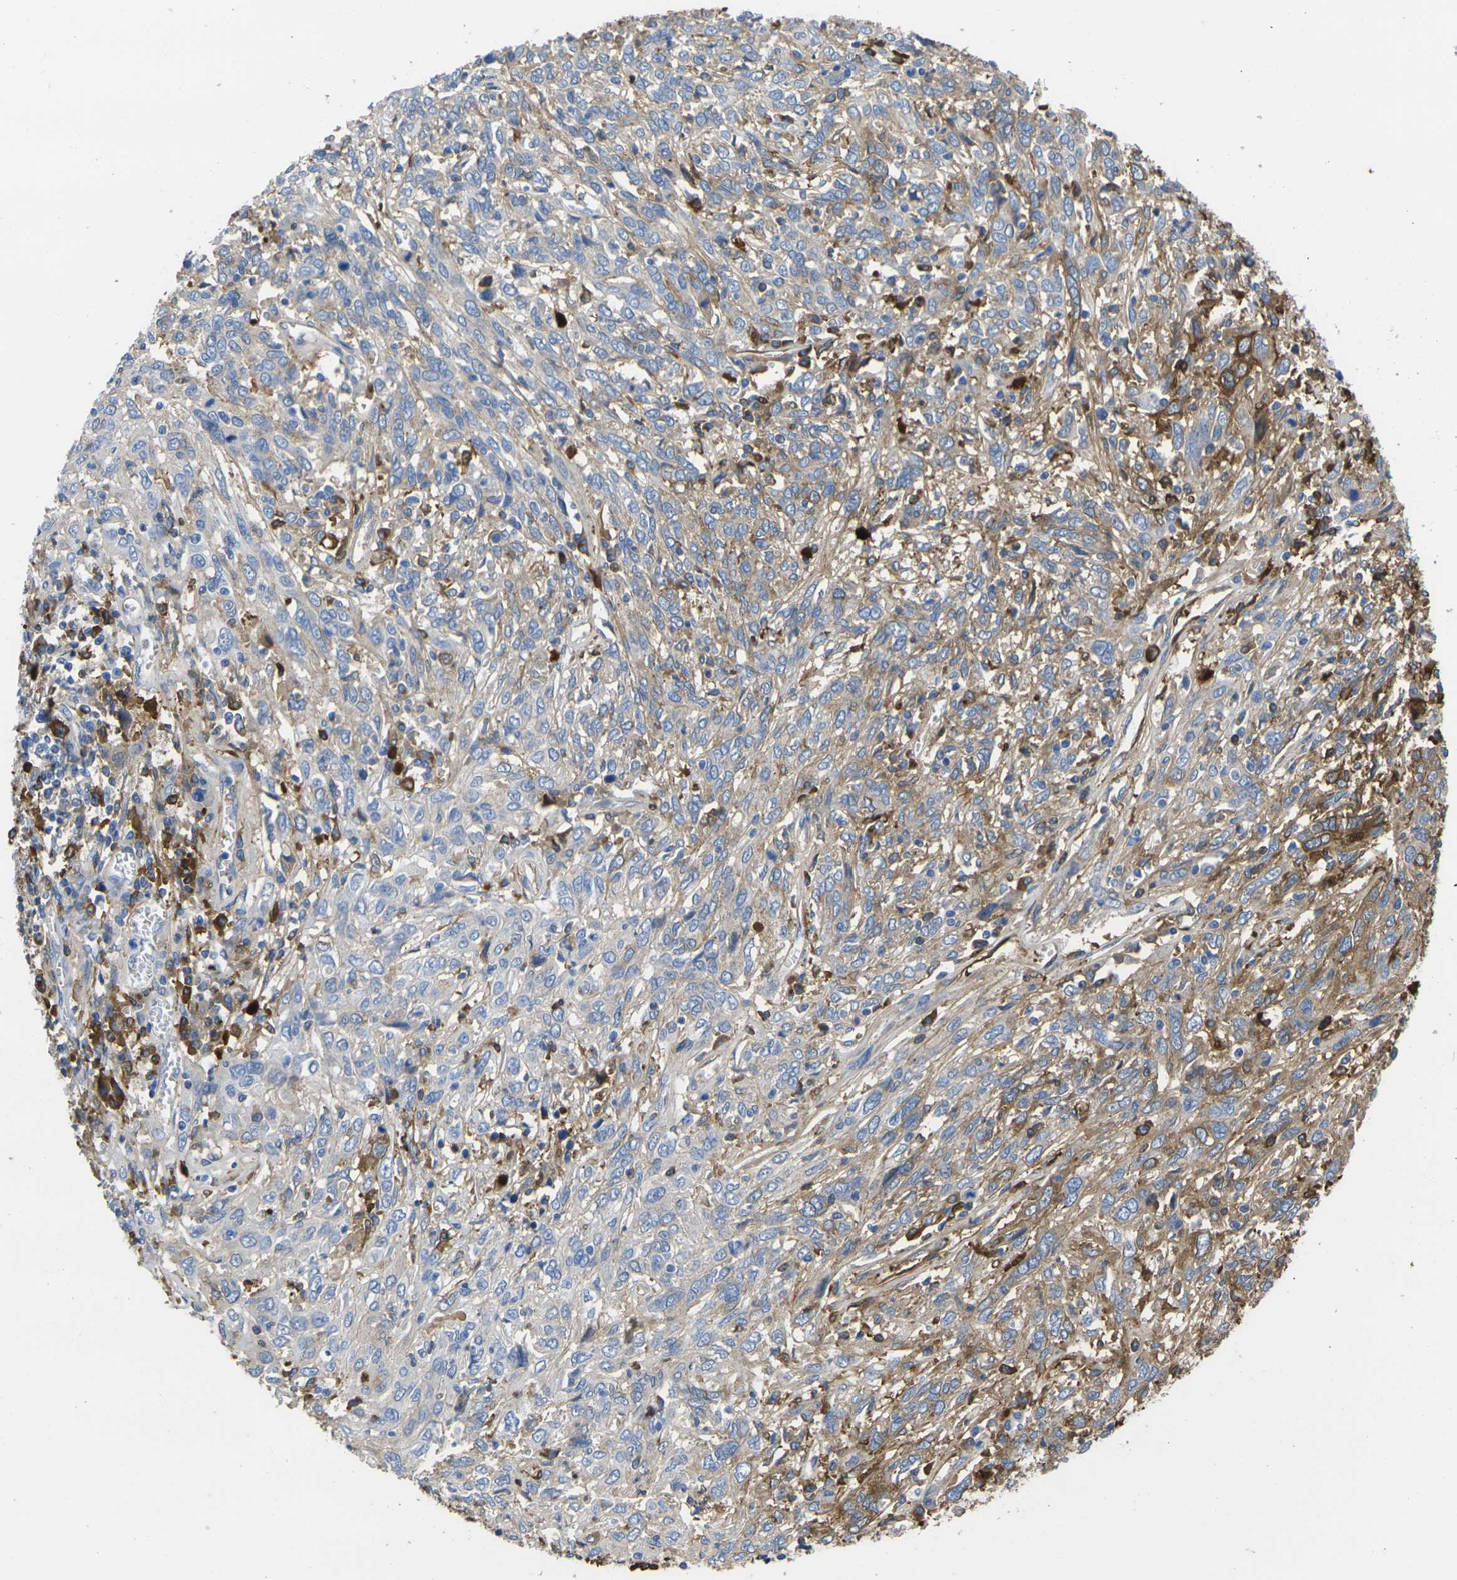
{"staining": {"intensity": "moderate", "quantity": "25%-75%", "location": "cytoplasmic/membranous"}, "tissue": "cervical cancer", "cell_type": "Tumor cells", "image_type": "cancer", "snomed": [{"axis": "morphology", "description": "Squamous cell carcinoma, NOS"}, {"axis": "topography", "description": "Cervix"}], "caption": "A brown stain labels moderate cytoplasmic/membranous positivity of a protein in cervical squamous cell carcinoma tumor cells.", "gene": "GREM2", "patient": {"sex": "female", "age": 46}}